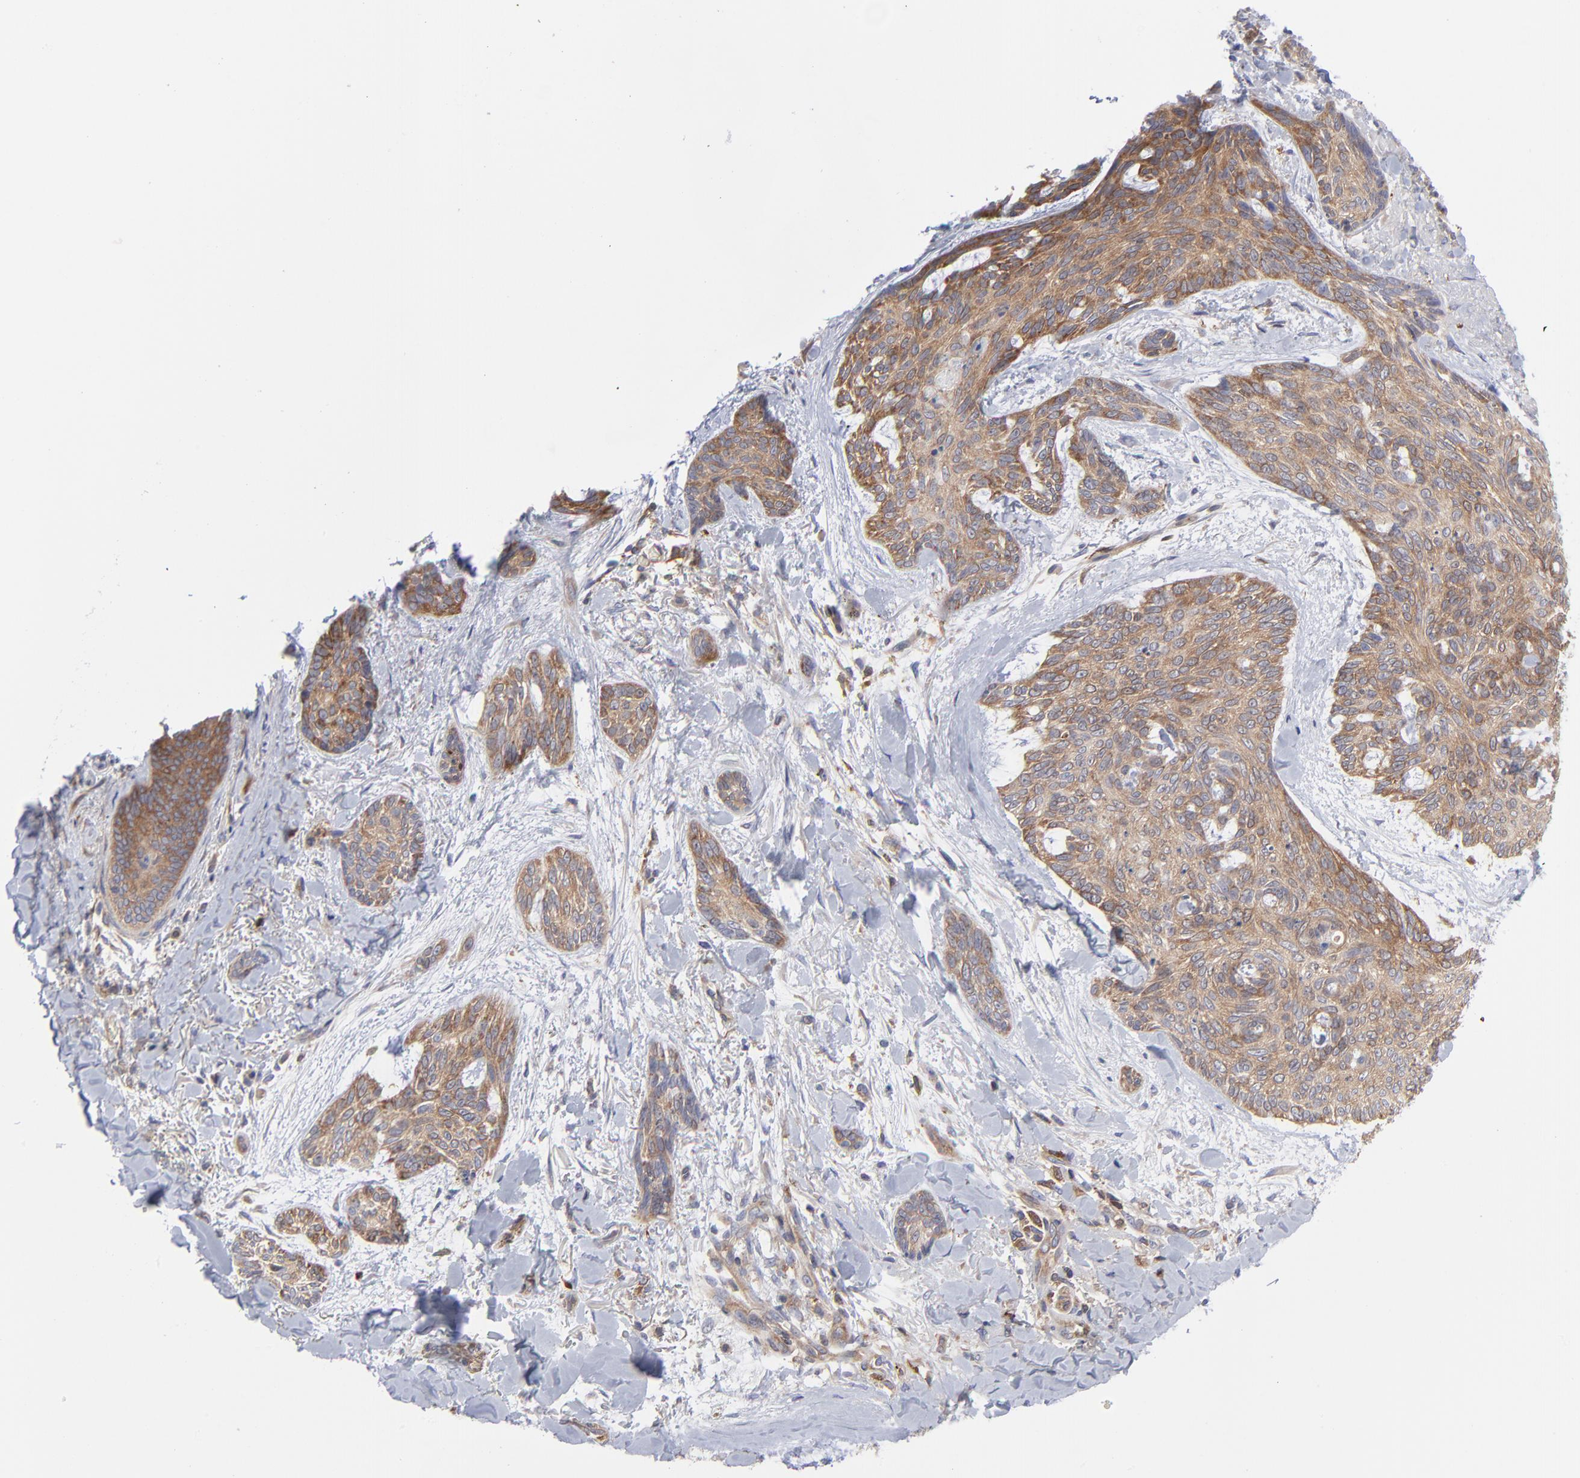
{"staining": {"intensity": "weak", "quantity": ">75%", "location": "cytoplasmic/membranous"}, "tissue": "skin cancer", "cell_type": "Tumor cells", "image_type": "cancer", "snomed": [{"axis": "morphology", "description": "Normal tissue, NOS"}, {"axis": "morphology", "description": "Basal cell carcinoma"}, {"axis": "topography", "description": "Skin"}], "caption": "Skin cancer stained with a brown dye exhibits weak cytoplasmic/membranous positive positivity in approximately >75% of tumor cells.", "gene": "NFKBIA", "patient": {"sex": "female", "age": 71}}